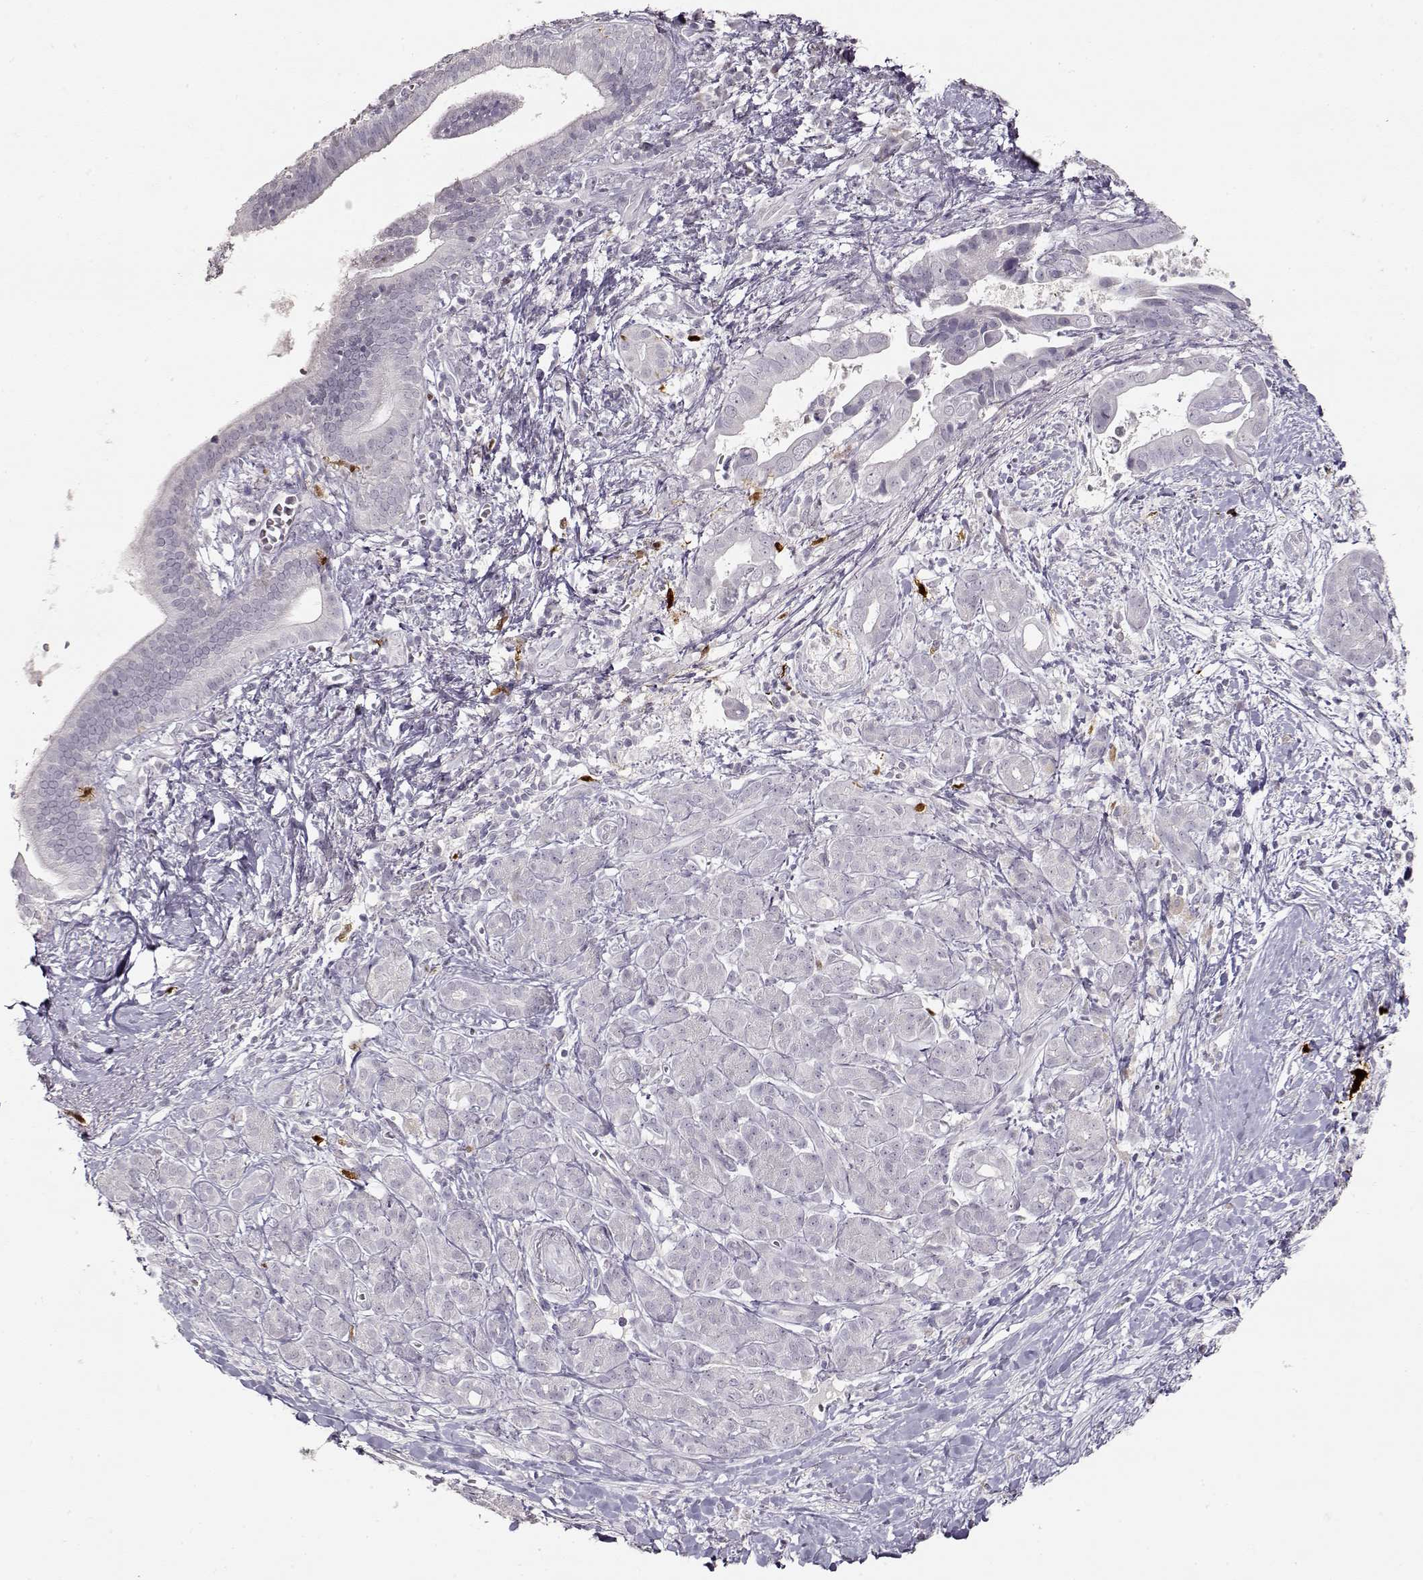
{"staining": {"intensity": "negative", "quantity": "none", "location": "none"}, "tissue": "pancreatic cancer", "cell_type": "Tumor cells", "image_type": "cancer", "snomed": [{"axis": "morphology", "description": "Adenocarcinoma, NOS"}, {"axis": "topography", "description": "Pancreas"}], "caption": "Pancreatic cancer stained for a protein using immunohistochemistry (IHC) demonstrates no positivity tumor cells.", "gene": "S100B", "patient": {"sex": "male", "age": 61}}